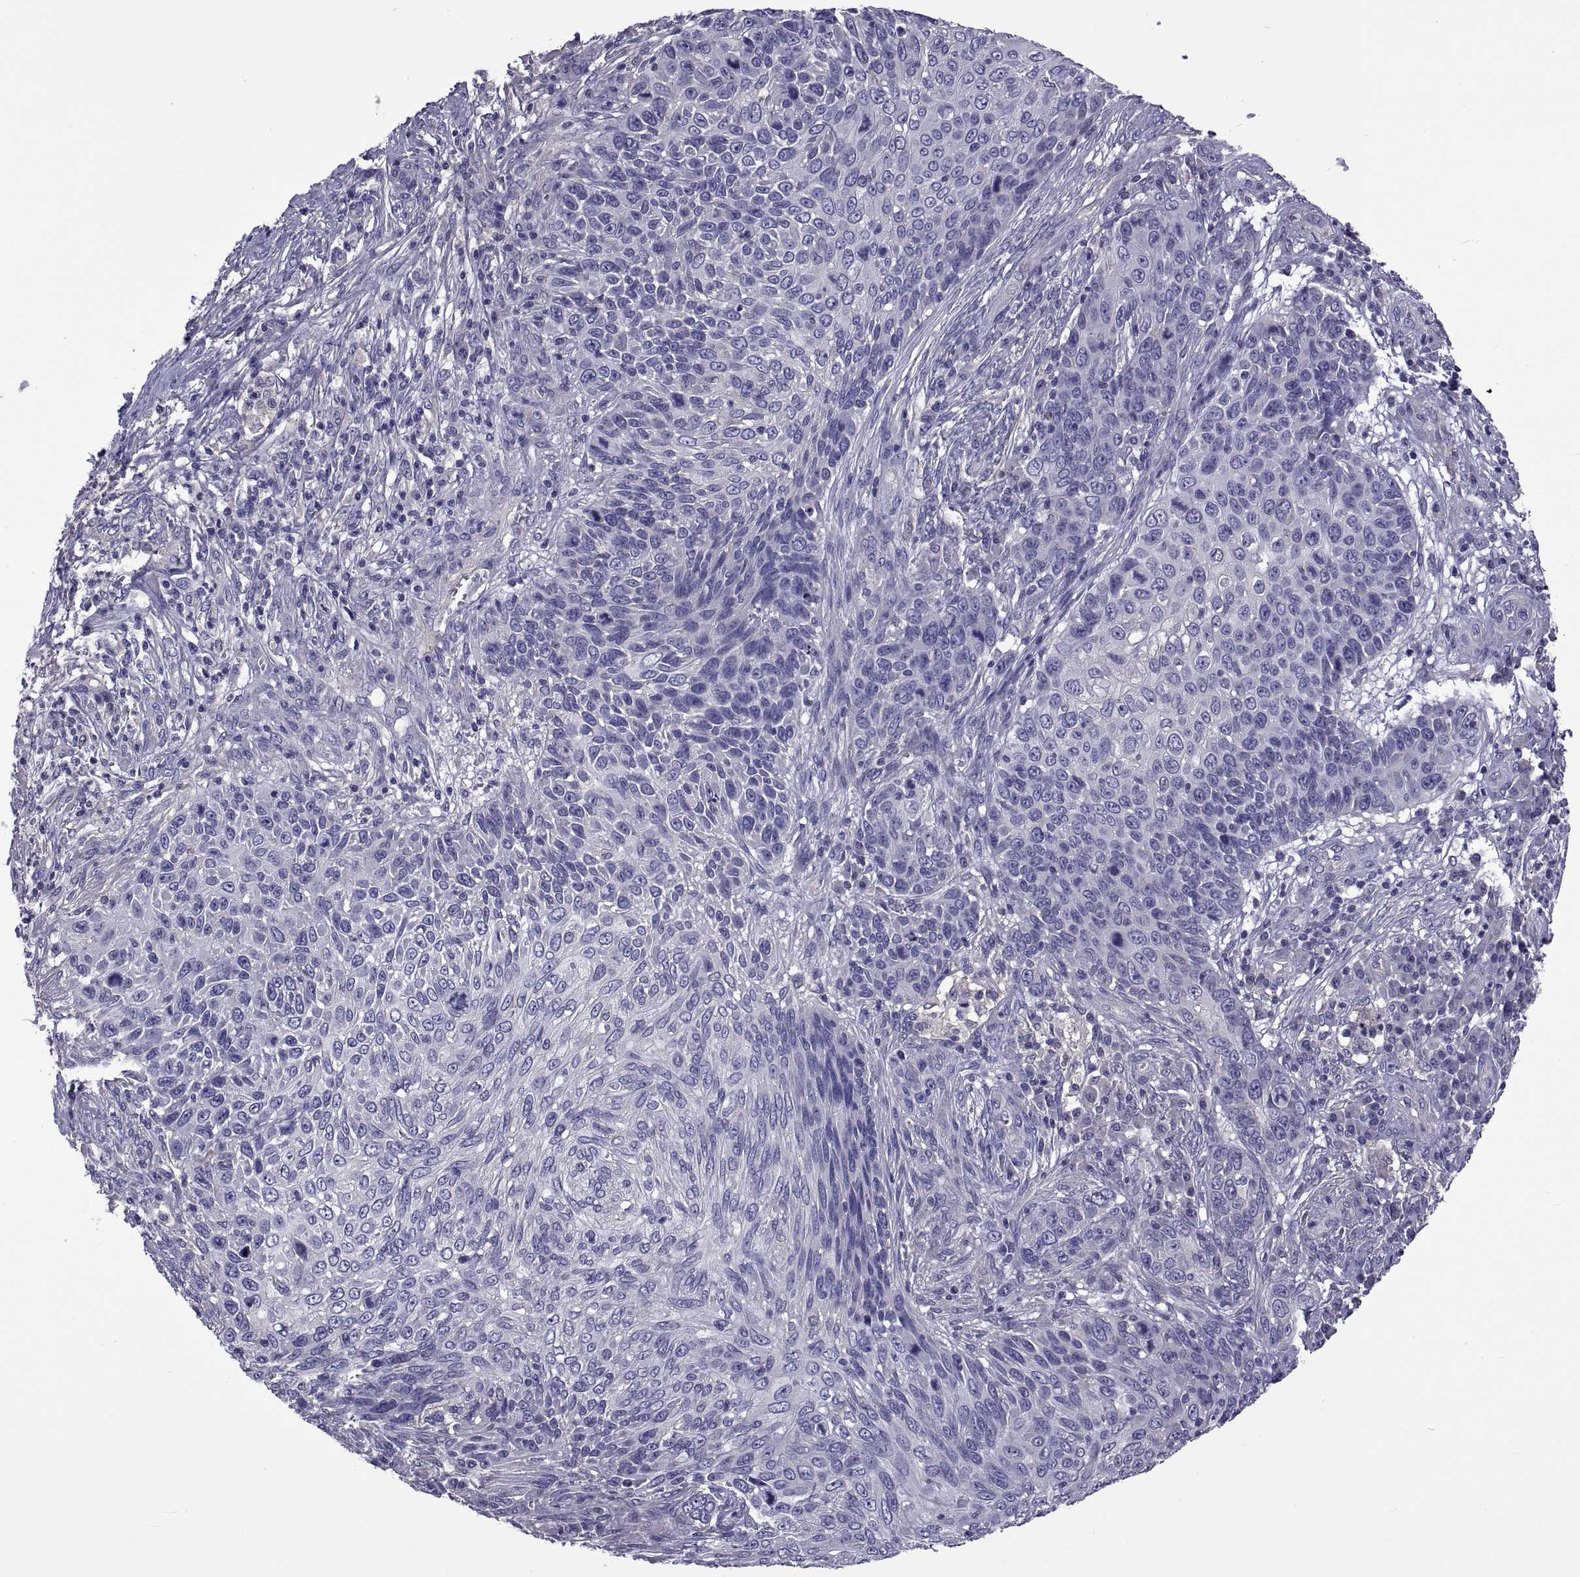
{"staining": {"intensity": "negative", "quantity": "none", "location": "none"}, "tissue": "skin cancer", "cell_type": "Tumor cells", "image_type": "cancer", "snomed": [{"axis": "morphology", "description": "Squamous cell carcinoma, NOS"}, {"axis": "topography", "description": "Skin"}], "caption": "Immunohistochemistry (IHC) histopathology image of human skin cancer stained for a protein (brown), which reveals no staining in tumor cells.", "gene": "TMC3", "patient": {"sex": "male", "age": 92}}